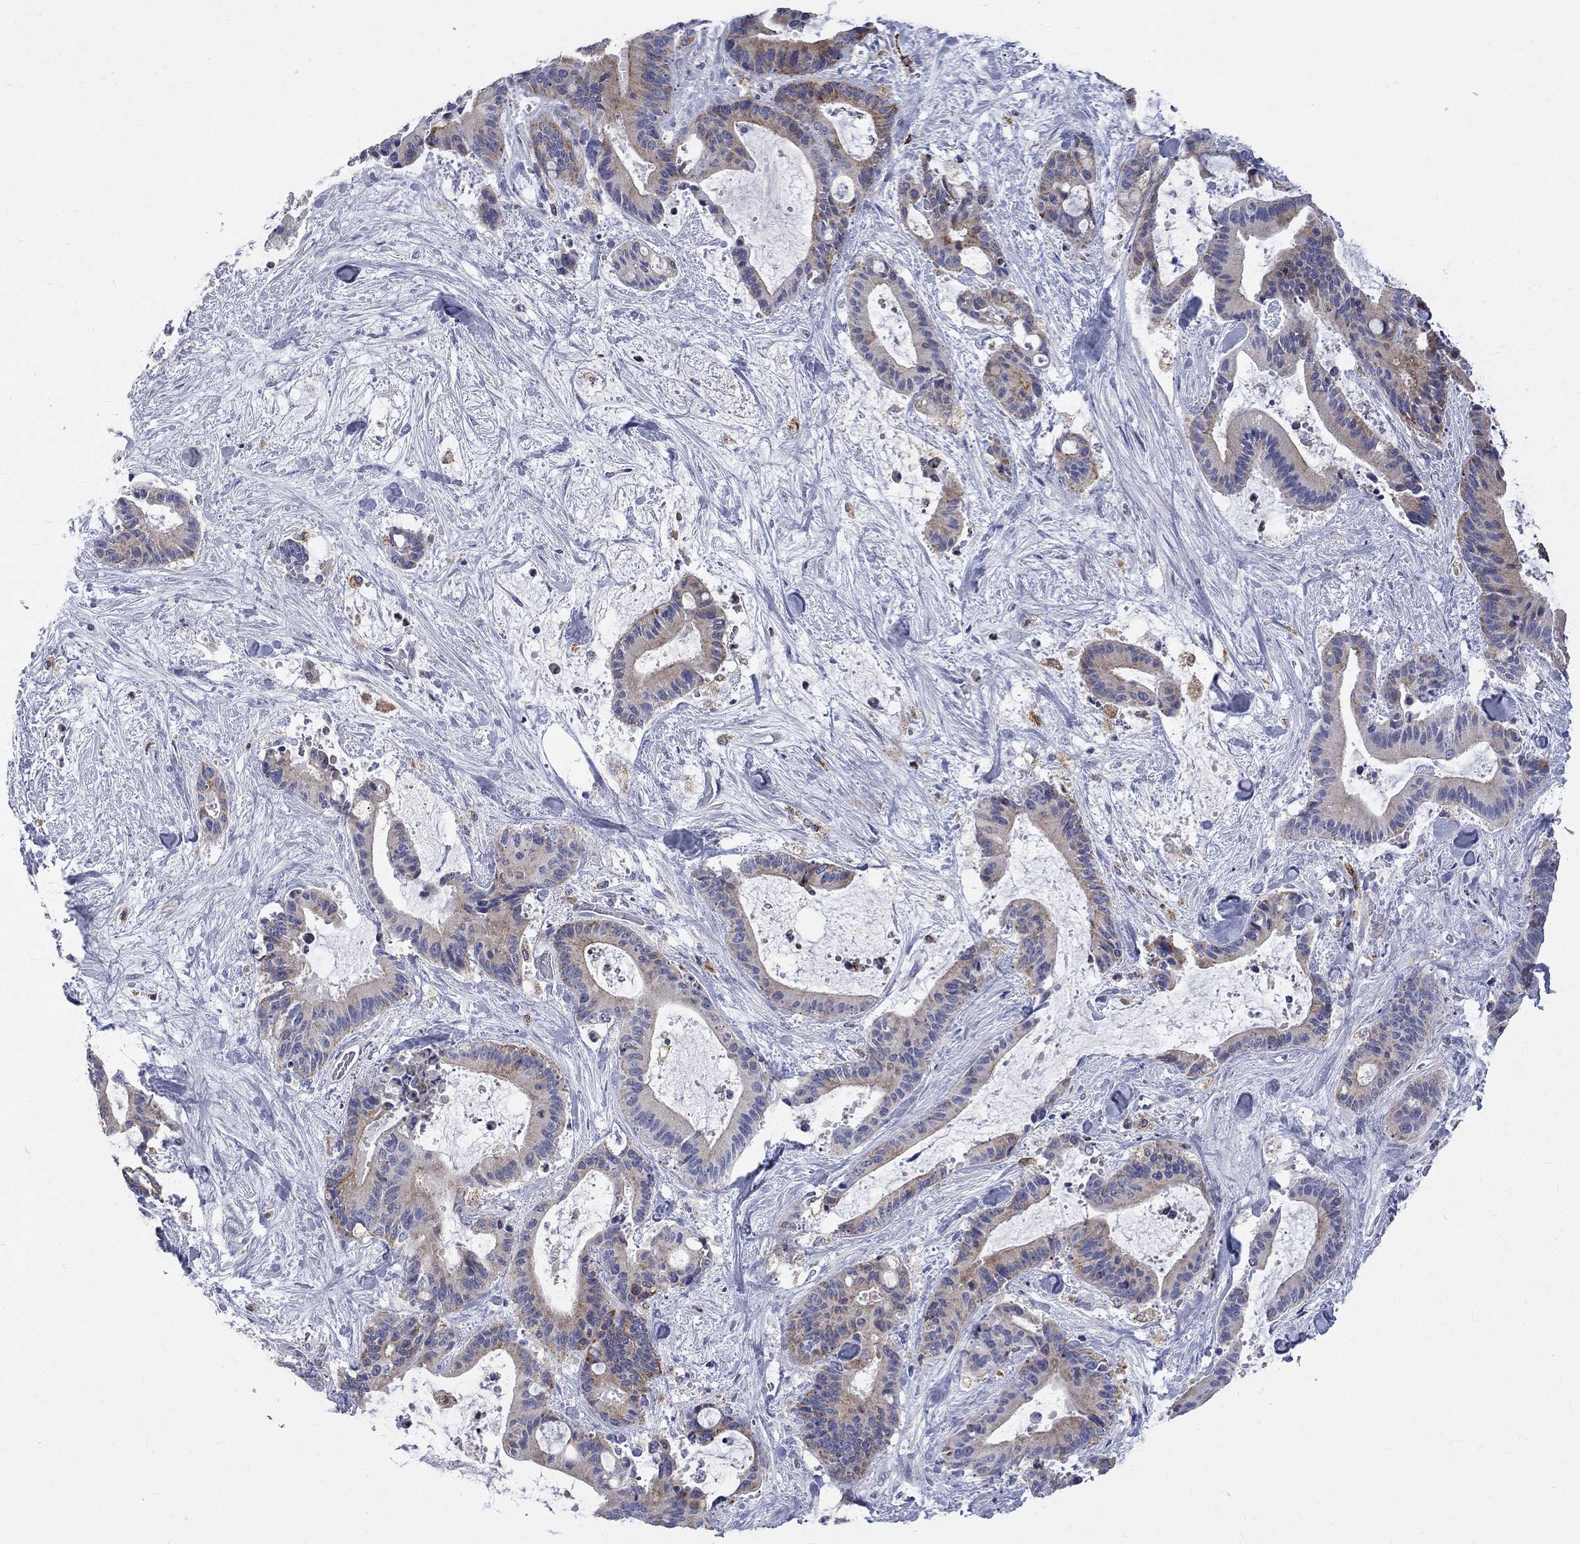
{"staining": {"intensity": "moderate", "quantity": "25%-75%", "location": "cytoplasmic/membranous"}, "tissue": "liver cancer", "cell_type": "Tumor cells", "image_type": "cancer", "snomed": [{"axis": "morphology", "description": "Cholangiocarcinoma"}, {"axis": "topography", "description": "Liver"}], "caption": "The micrograph demonstrates staining of liver cholangiocarcinoma, revealing moderate cytoplasmic/membranous protein positivity (brown color) within tumor cells. (DAB (3,3'-diaminobenzidine) IHC, brown staining for protein, blue staining for nuclei).", "gene": "ACSL1", "patient": {"sex": "female", "age": 73}}